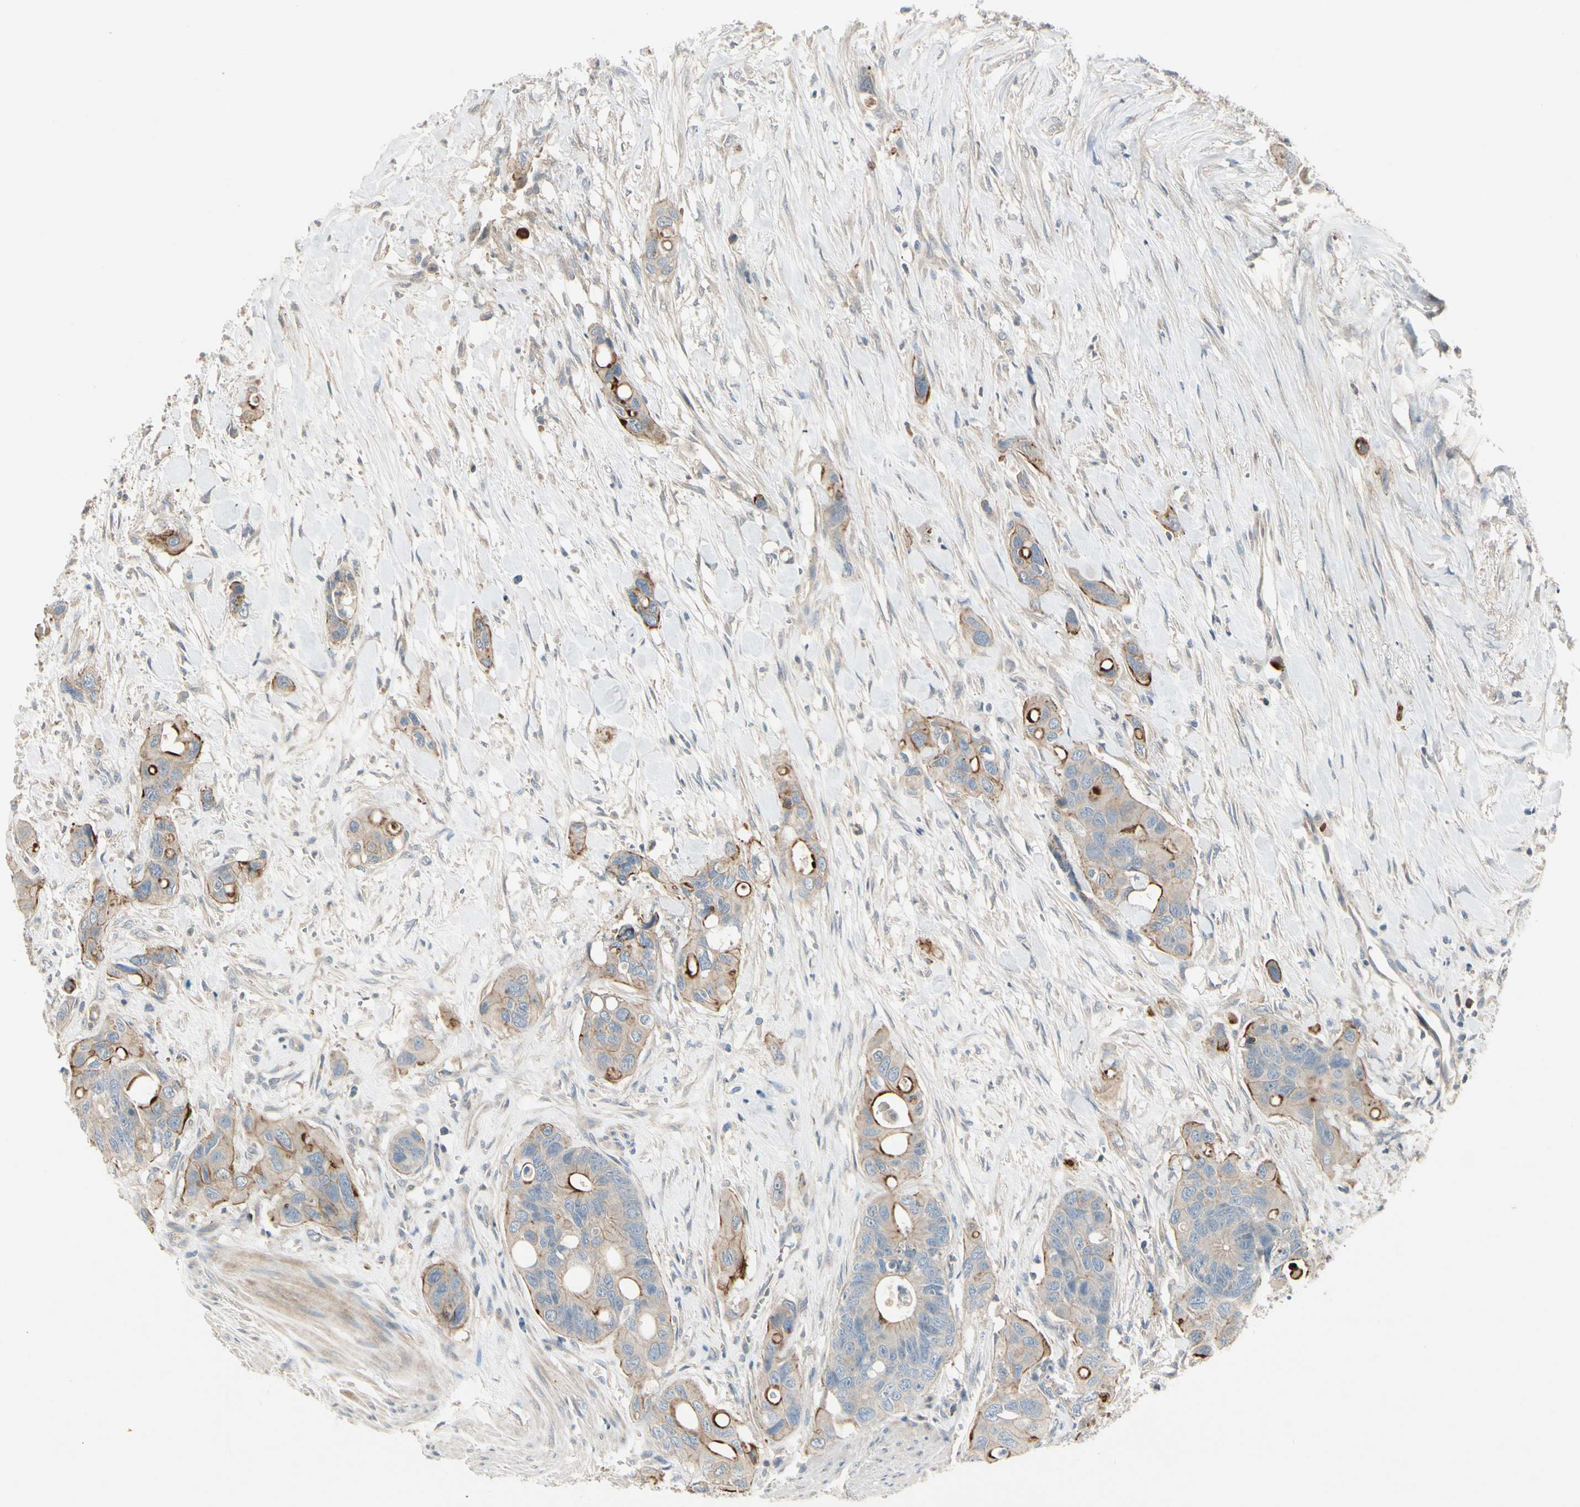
{"staining": {"intensity": "moderate", "quantity": "<25%", "location": "cytoplasmic/membranous"}, "tissue": "colorectal cancer", "cell_type": "Tumor cells", "image_type": "cancer", "snomed": [{"axis": "morphology", "description": "Adenocarcinoma, NOS"}, {"axis": "topography", "description": "Colon"}], "caption": "Immunohistochemical staining of human colorectal cancer (adenocarcinoma) demonstrates moderate cytoplasmic/membranous protein staining in about <25% of tumor cells.", "gene": "PPP3CB", "patient": {"sex": "female", "age": 57}}